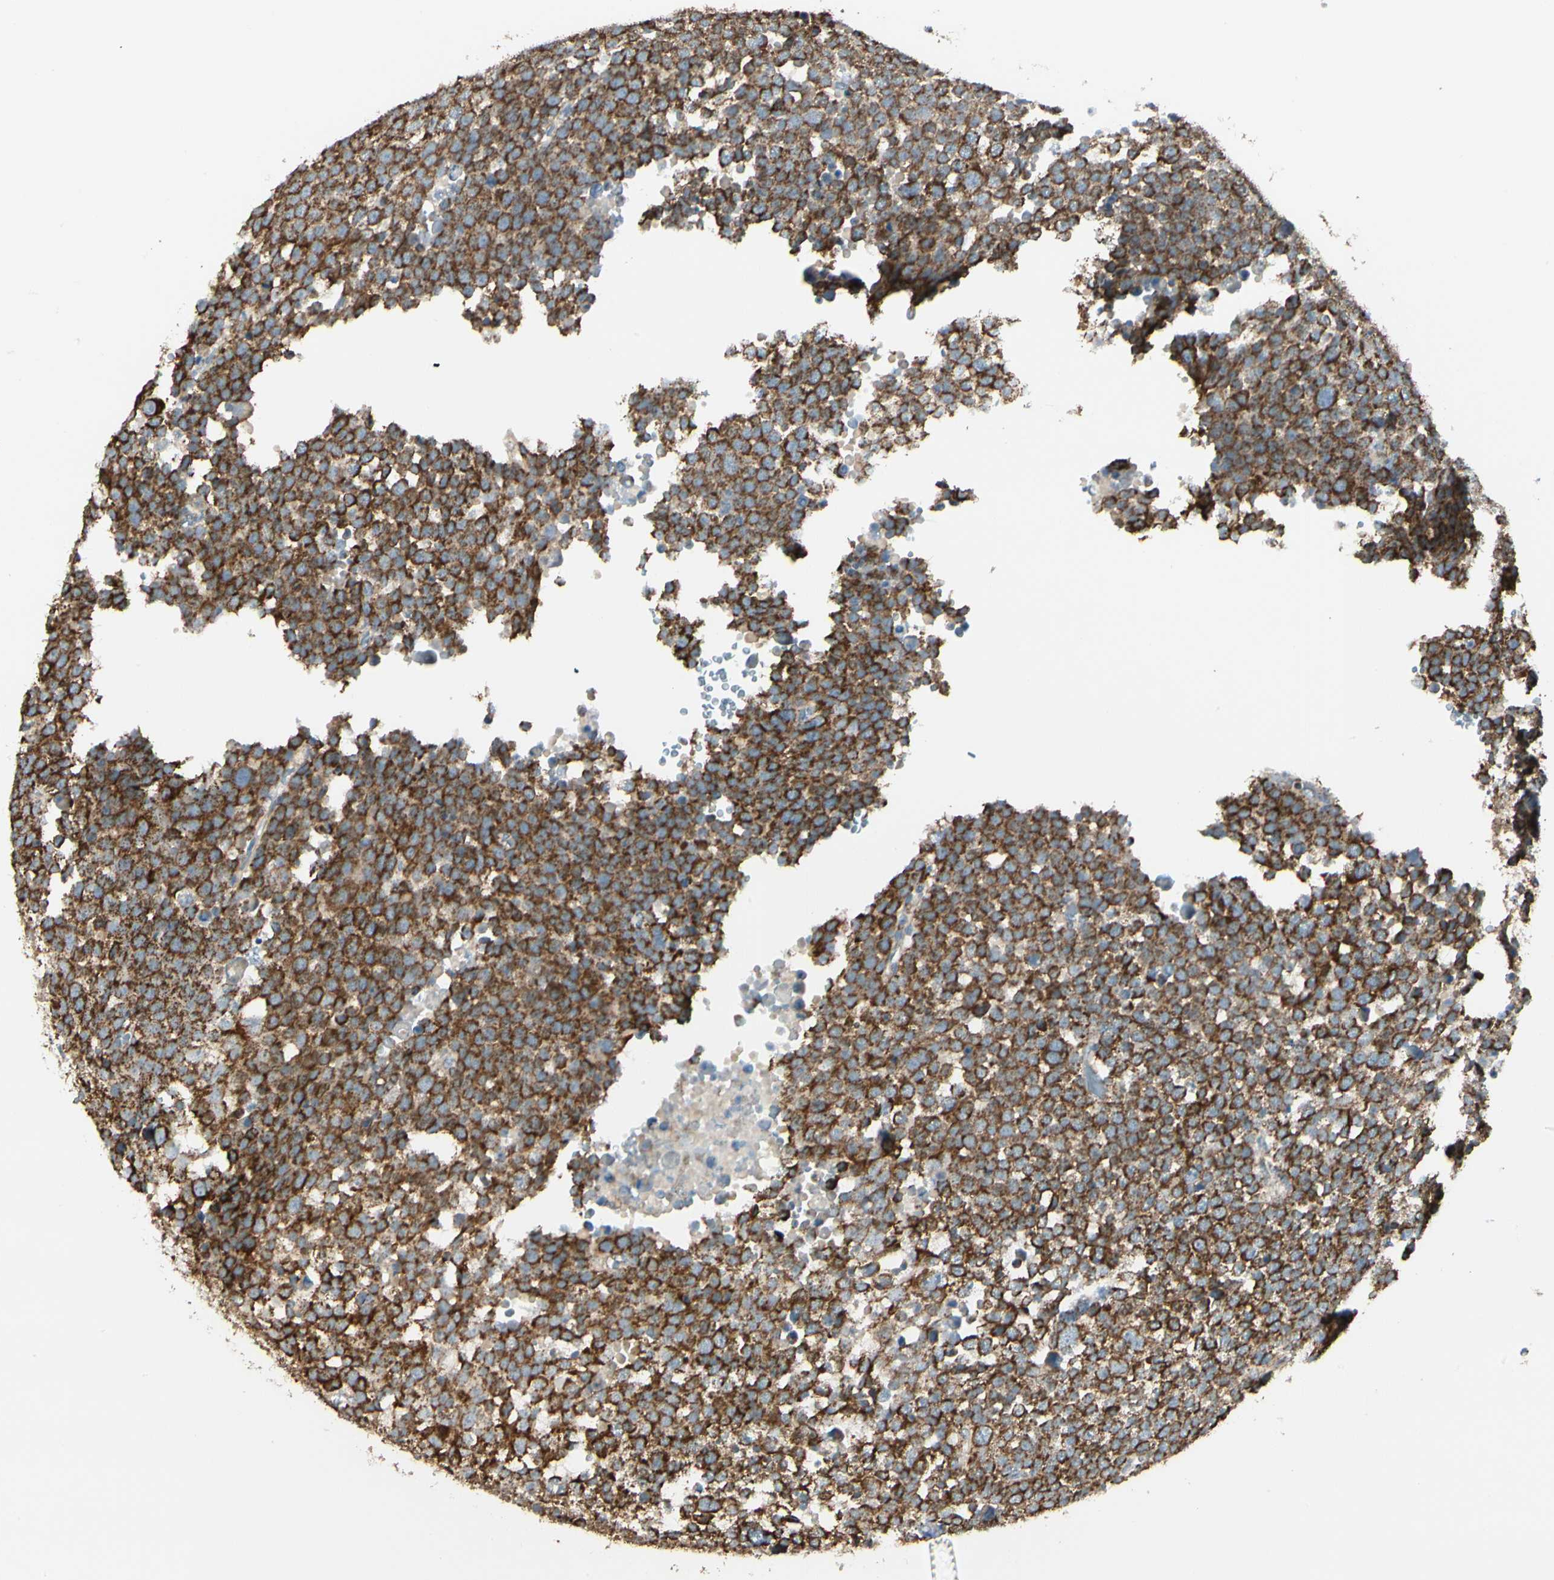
{"staining": {"intensity": "strong", "quantity": ">75%", "location": "cytoplasmic/membranous"}, "tissue": "testis cancer", "cell_type": "Tumor cells", "image_type": "cancer", "snomed": [{"axis": "morphology", "description": "Seminoma, NOS"}, {"axis": "topography", "description": "Testis"}], "caption": "Tumor cells show strong cytoplasmic/membranous positivity in about >75% of cells in seminoma (testis). (DAB IHC with brightfield microscopy, high magnification).", "gene": "ANKS6", "patient": {"sex": "male", "age": 71}}